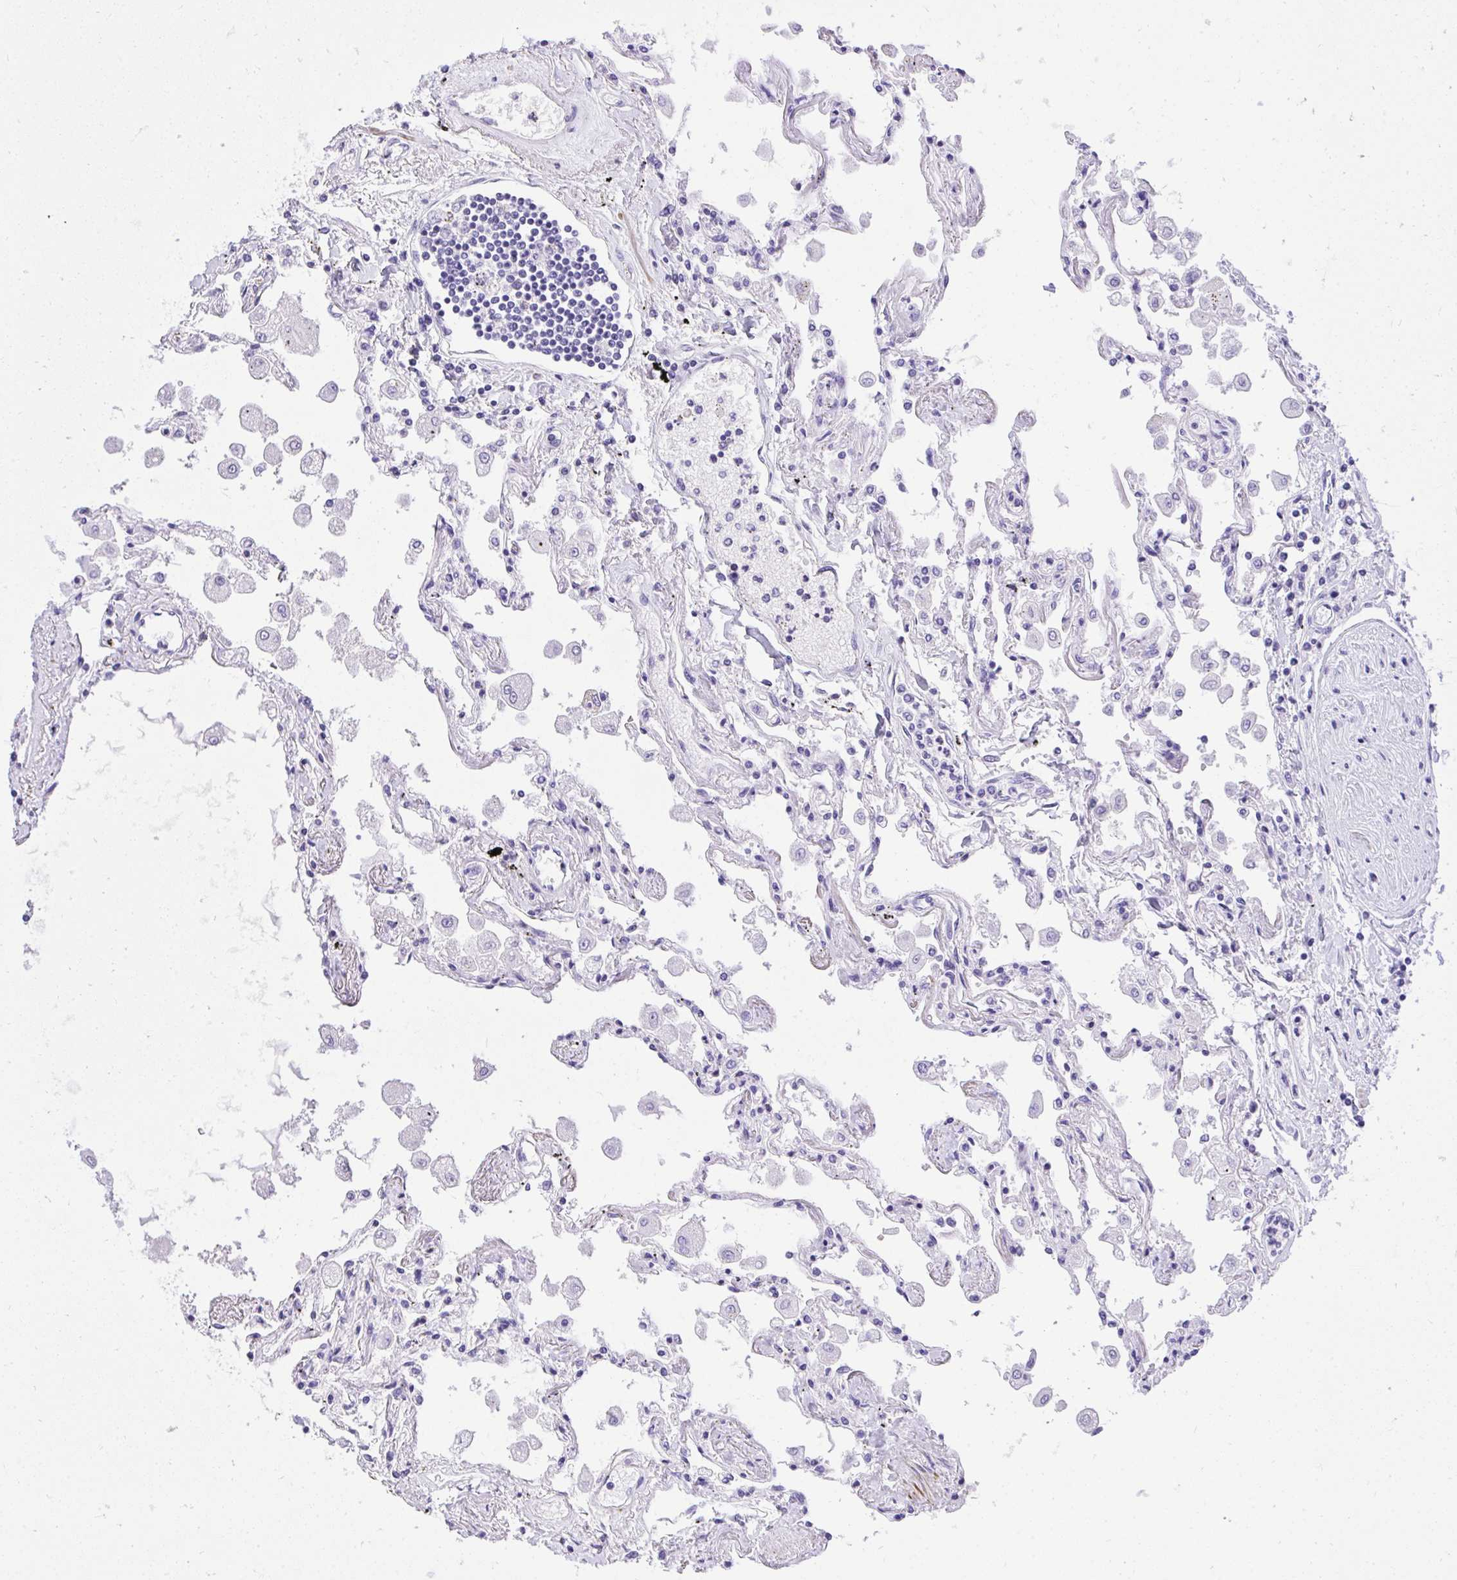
{"staining": {"intensity": "negative", "quantity": "none", "location": "none"}, "tissue": "lung", "cell_type": "Alveolar cells", "image_type": "normal", "snomed": [{"axis": "morphology", "description": "Normal tissue, NOS"}, {"axis": "morphology", "description": "Adenocarcinoma, NOS"}, {"axis": "topography", "description": "Cartilage tissue"}, {"axis": "topography", "description": "Lung"}], "caption": "A high-resolution micrograph shows immunohistochemistry staining of benign lung, which displays no significant positivity in alveolar cells.", "gene": "KCNN4", "patient": {"sex": "female", "age": 67}}